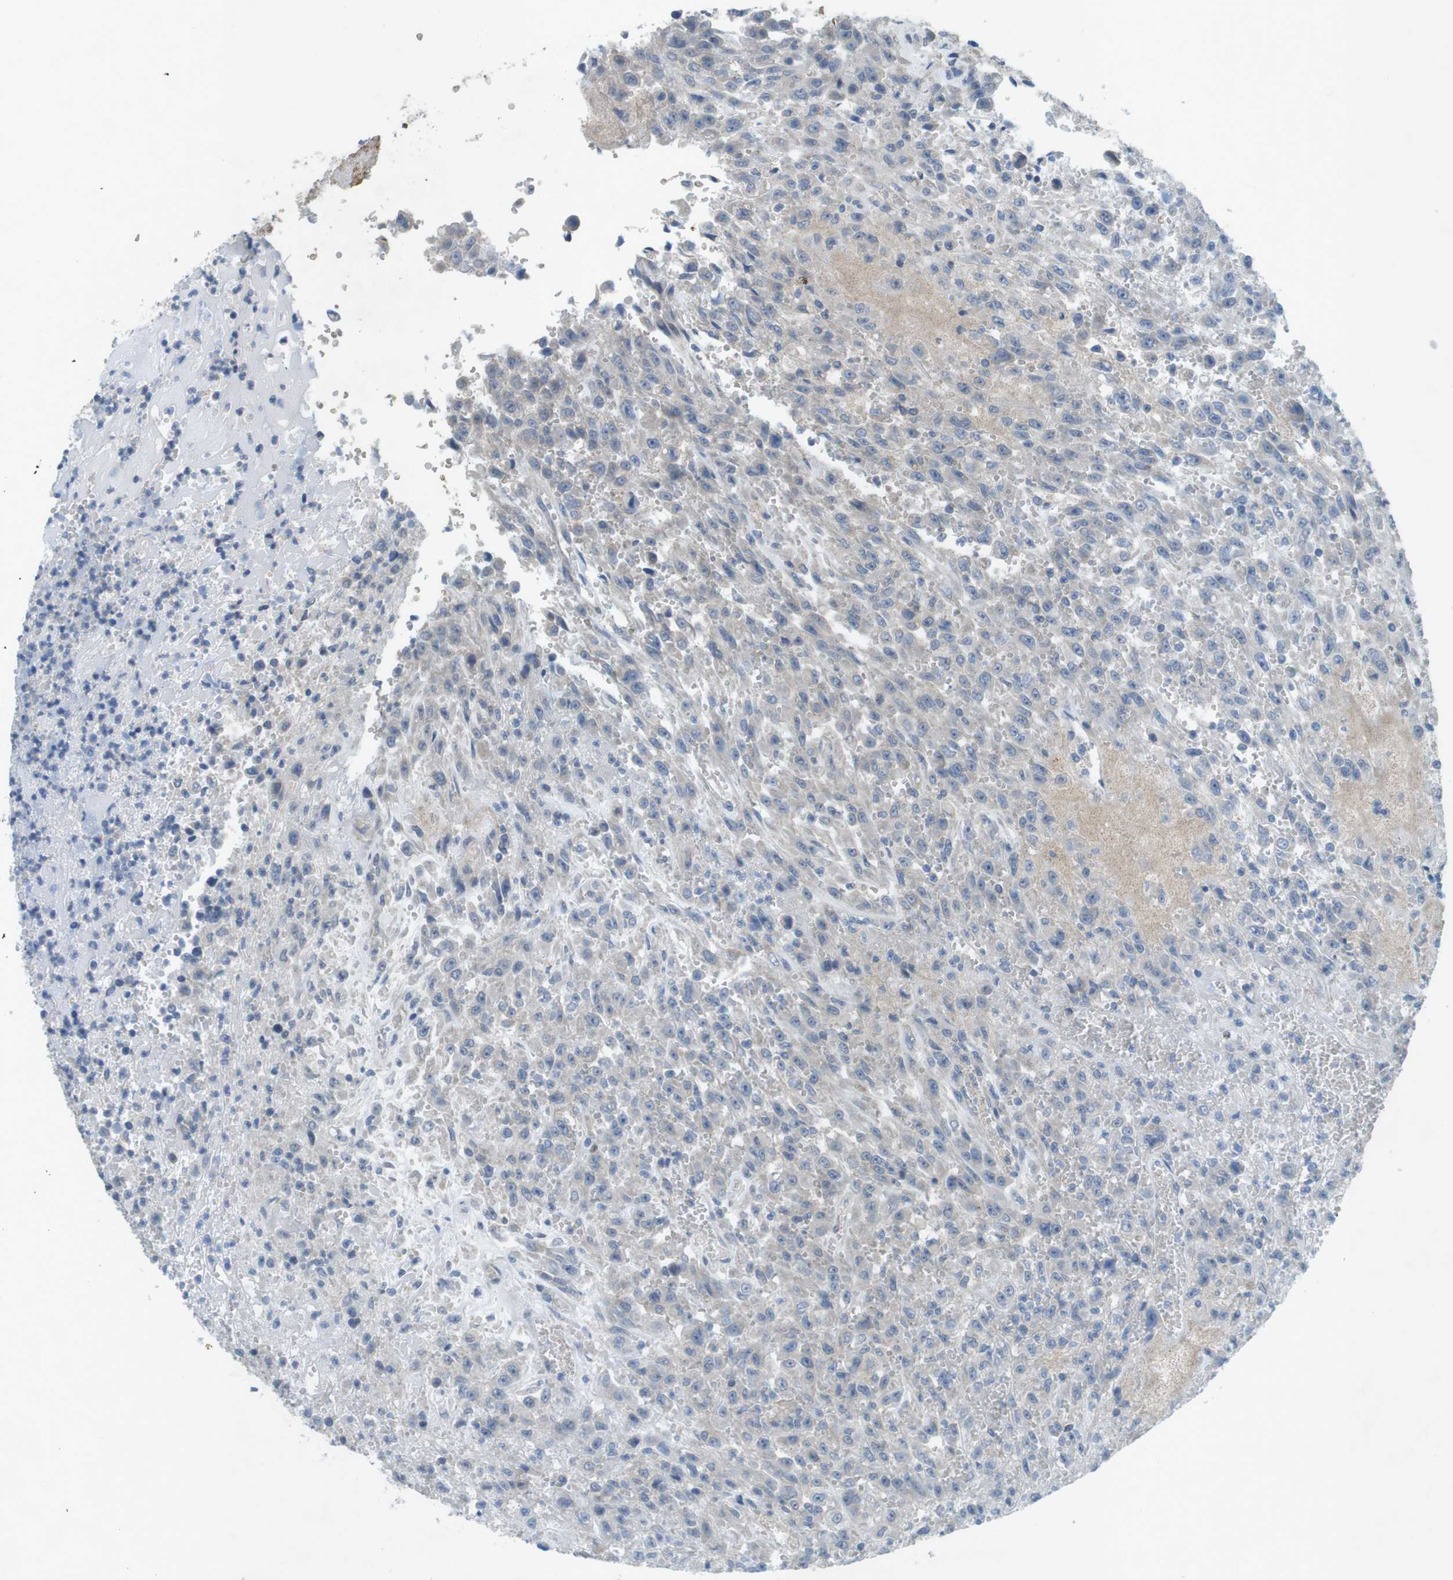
{"staining": {"intensity": "negative", "quantity": "none", "location": "none"}, "tissue": "urothelial cancer", "cell_type": "Tumor cells", "image_type": "cancer", "snomed": [{"axis": "morphology", "description": "Urothelial carcinoma, High grade"}, {"axis": "topography", "description": "Urinary bladder"}], "caption": "This is an immunohistochemistry histopathology image of human urothelial carcinoma (high-grade). There is no staining in tumor cells.", "gene": "TYW1", "patient": {"sex": "male", "age": 46}}